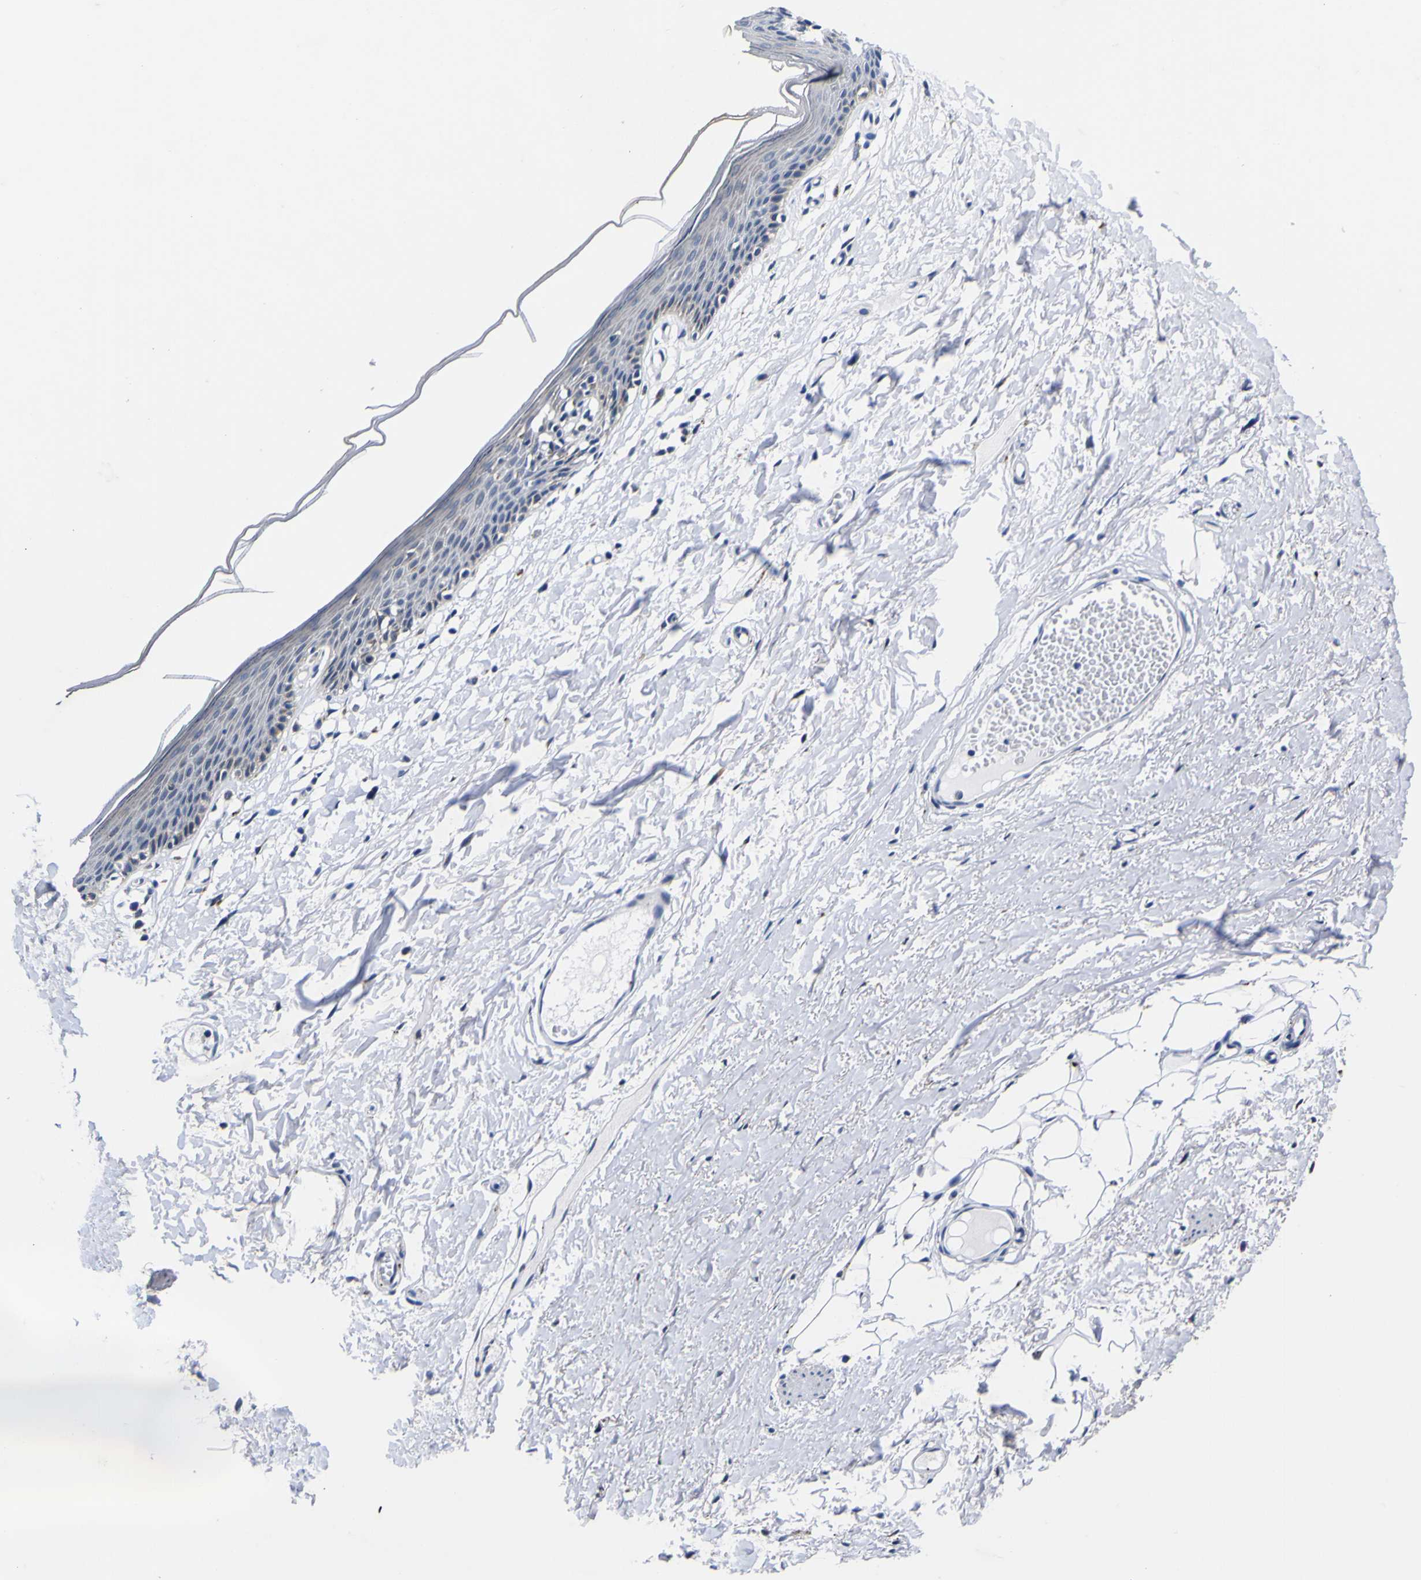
{"staining": {"intensity": "weak", "quantity": "<25%", "location": "cytoplasmic/membranous"}, "tissue": "skin", "cell_type": "Epidermal cells", "image_type": "normal", "snomed": [{"axis": "morphology", "description": "Normal tissue, NOS"}, {"axis": "topography", "description": "Vulva"}], "caption": "DAB (3,3'-diaminobenzidine) immunohistochemical staining of normal human skin reveals no significant positivity in epidermal cells. Brightfield microscopy of immunohistochemistry stained with DAB (brown) and hematoxylin (blue), captured at high magnification.", "gene": "IGFLR1", "patient": {"sex": "female", "age": 54}}